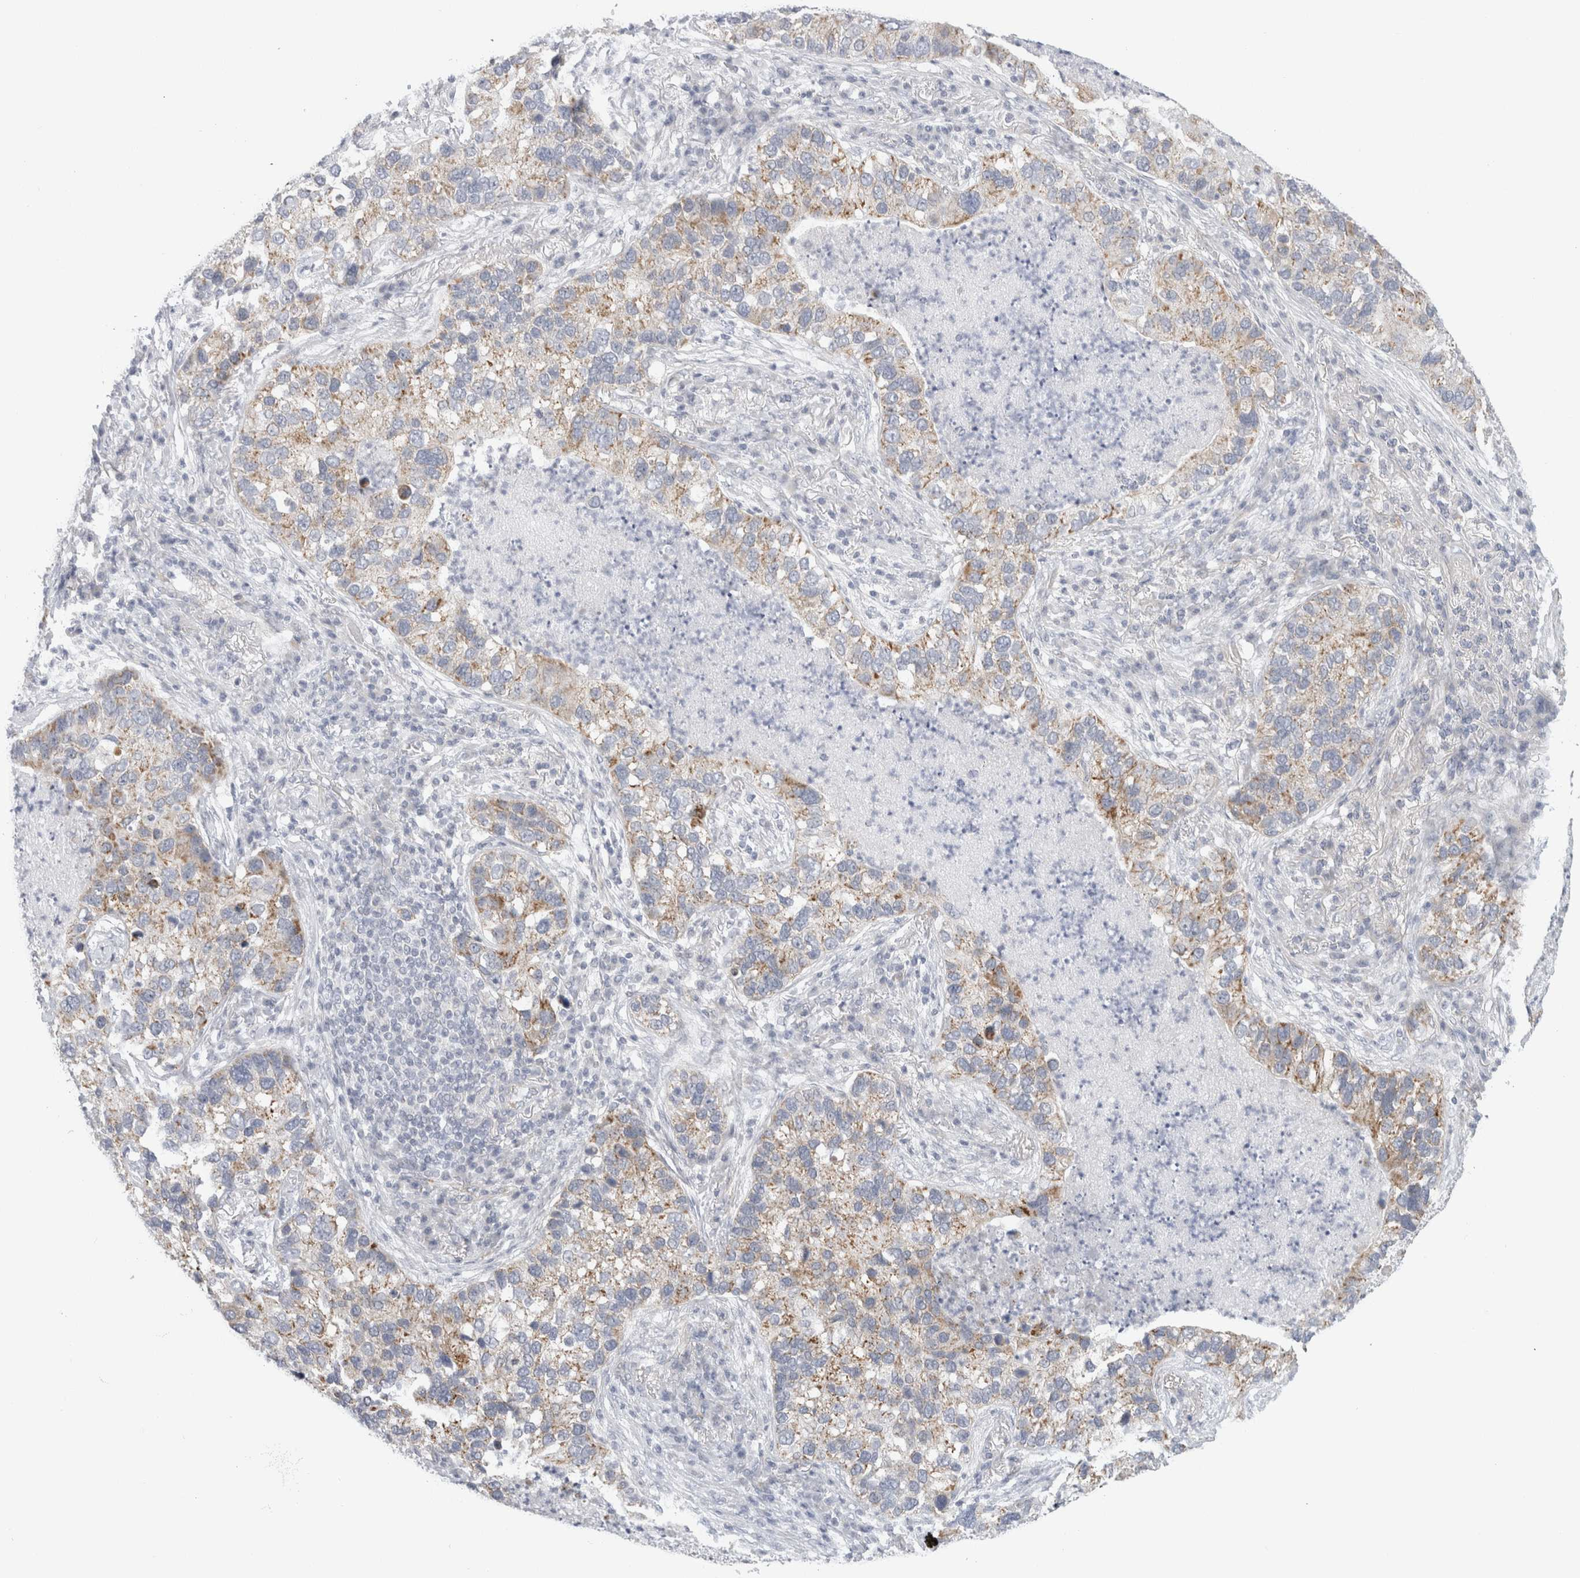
{"staining": {"intensity": "moderate", "quantity": "25%-75%", "location": "cytoplasmic/membranous"}, "tissue": "lung cancer", "cell_type": "Tumor cells", "image_type": "cancer", "snomed": [{"axis": "morphology", "description": "Normal tissue, NOS"}, {"axis": "morphology", "description": "Adenocarcinoma, NOS"}, {"axis": "topography", "description": "Bronchus"}, {"axis": "topography", "description": "Lung"}], "caption": "Tumor cells demonstrate medium levels of moderate cytoplasmic/membranous expression in about 25%-75% of cells in human adenocarcinoma (lung). The staining is performed using DAB brown chromogen to label protein expression. The nuclei are counter-stained blue using hematoxylin.", "gene": "FAHD1", "patient": {"sex": "male", "age": 54}}